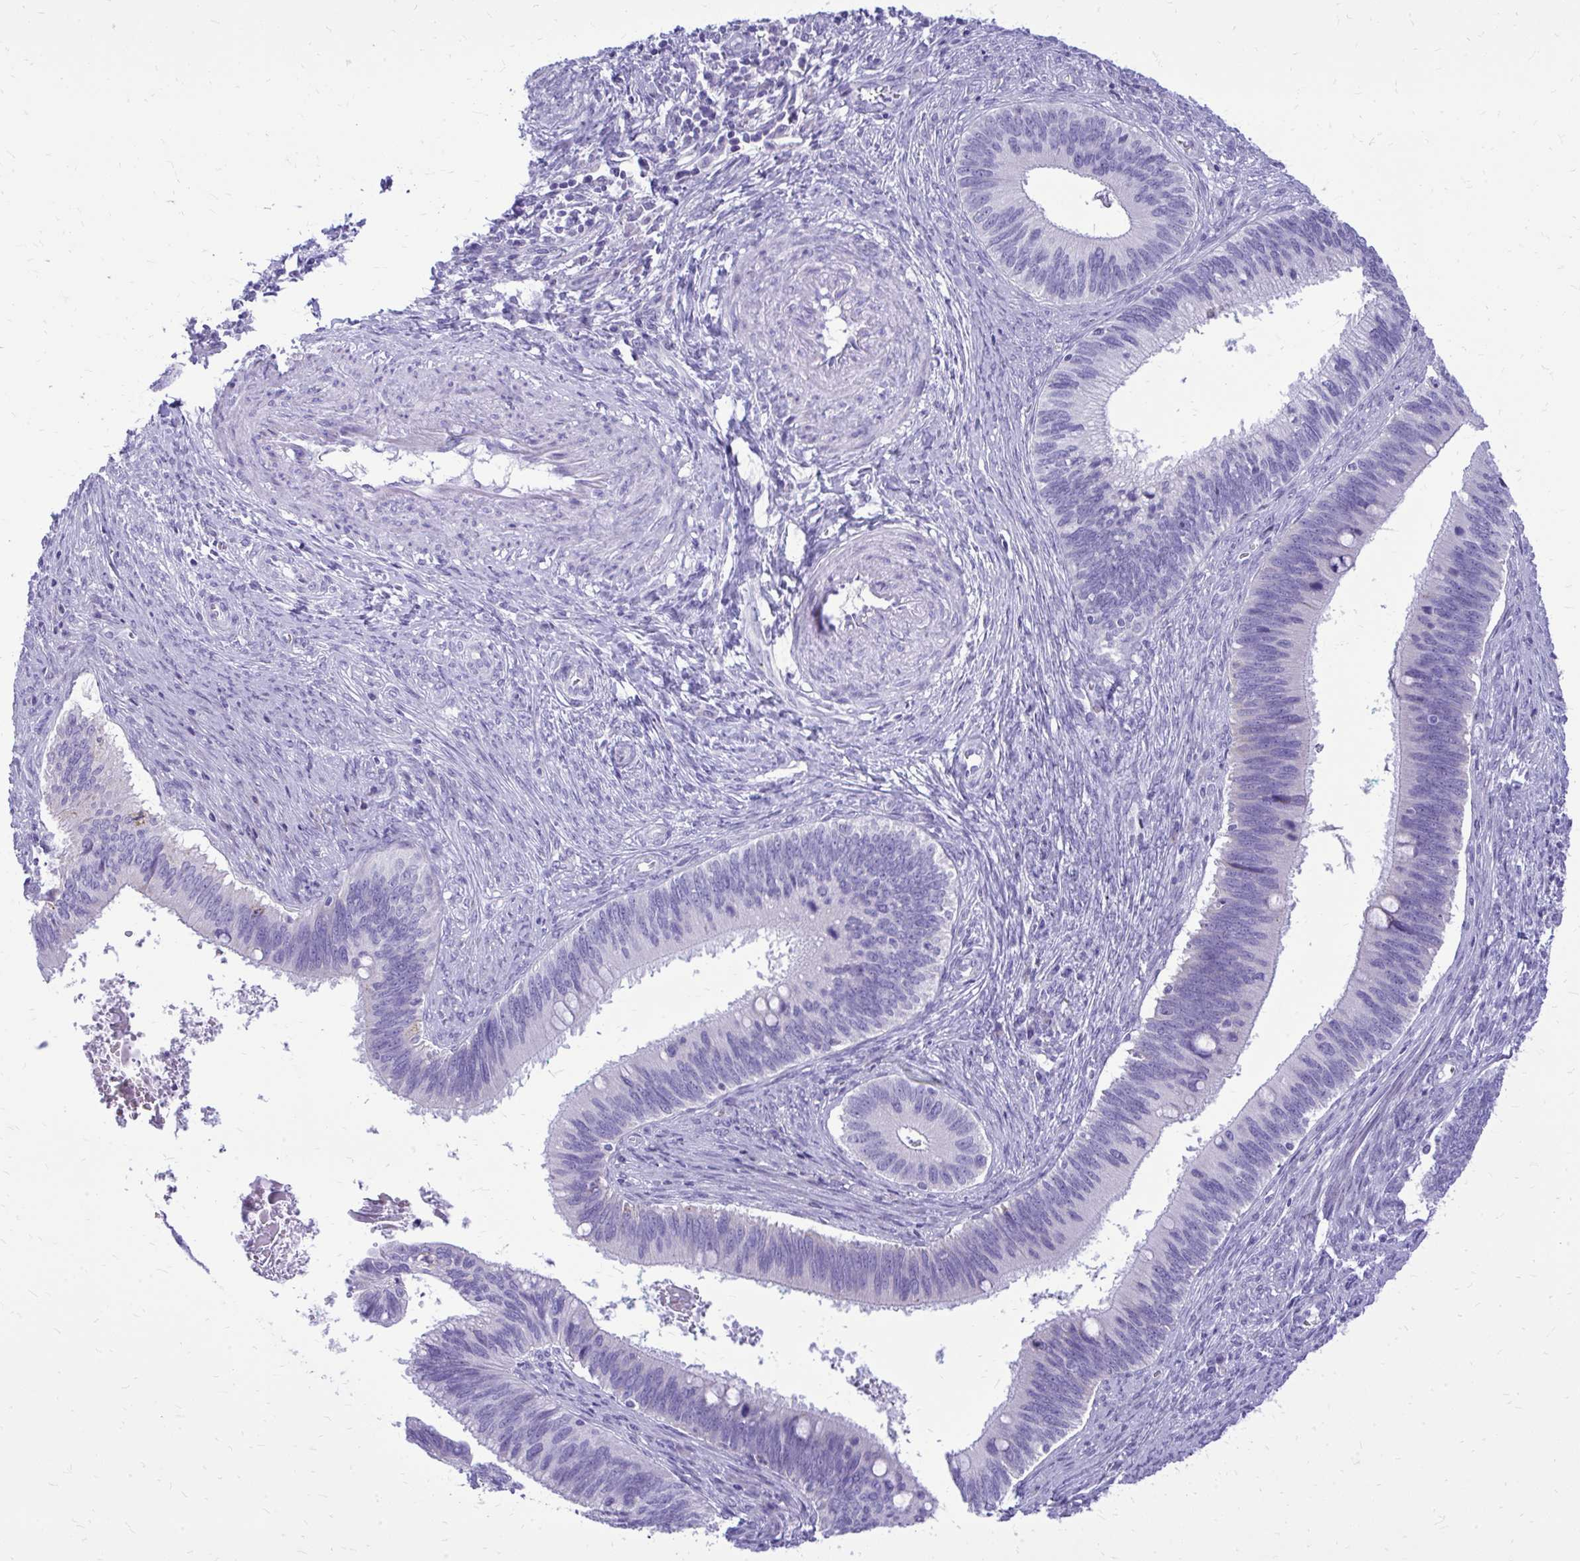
{"staining": {"intensity": "negative", "quantity": "none", "location": "none"}, "tissue": "cervical cancer", "cell_type": "Tumor cells", "image_type": "cancer", "snomed": [{"axis": "morphology", "description": "Adenocarcinoma, NOS"}, {"axis": "topography", "description": "Cervix"}], "caption": "This is a histopathology image of immunohistochemistry (IHC) staining of cervical cancer, which shows no staining in tumor cells.", "gene": "BCL6B", "patient": {"sex": "female", "age": 42}}